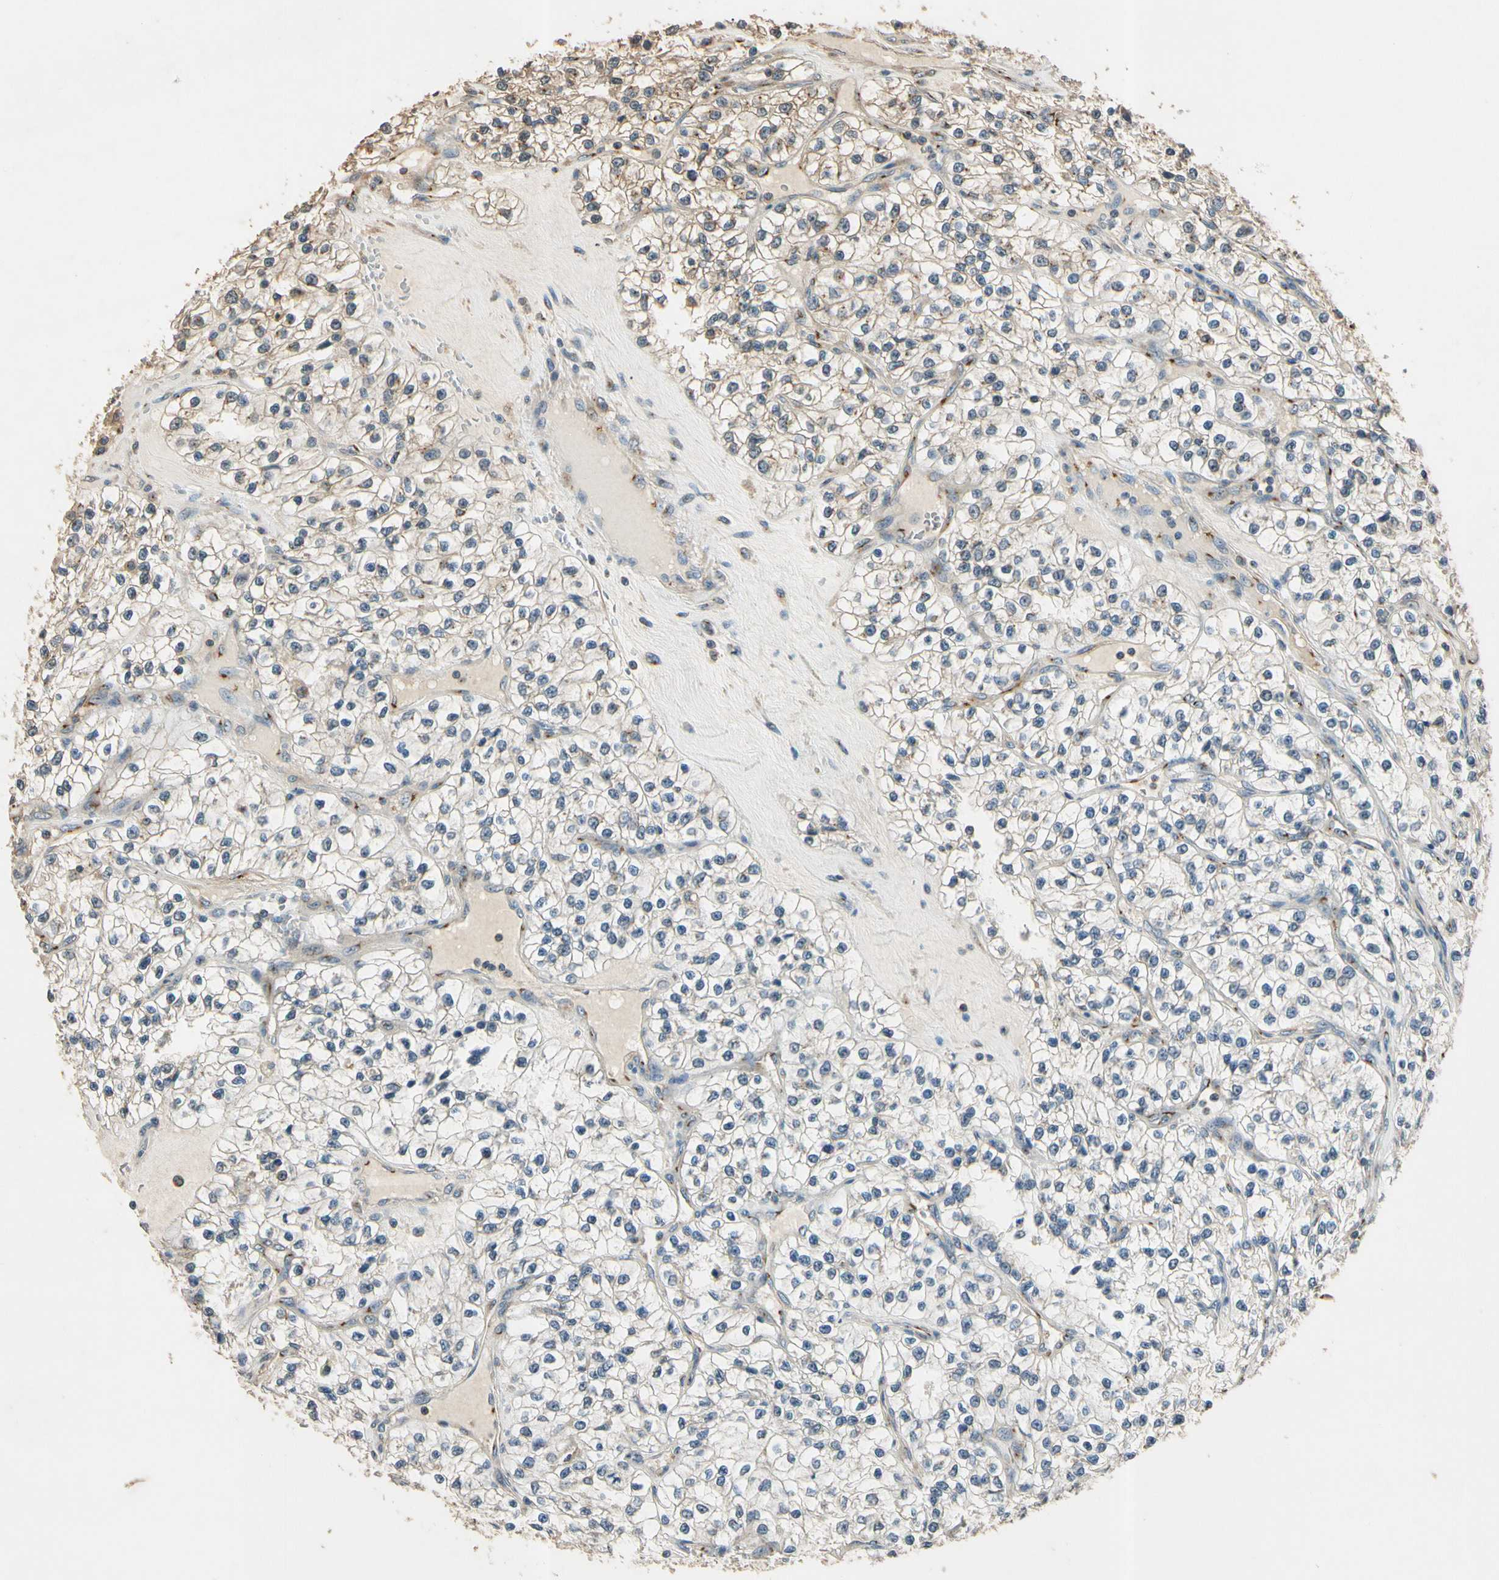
{"staining": {"intensity": "weak", "quantity": "<25%", "location": "cytoplasmic/membranous"}, "tissue": "renal cancer", "cell_type": "Tumor cells", "image_type": "cancer", "snomed": [{"axis": "morphology", "description": "Adenocarcinoma, NOS"}, {"axis": "topography", "description": "Kidney"}], "caption": "There is no significant expression in tumor cells of renal cancer.", "gene": "AKAP9", "patient": {"sex": "female", "age": 57}}